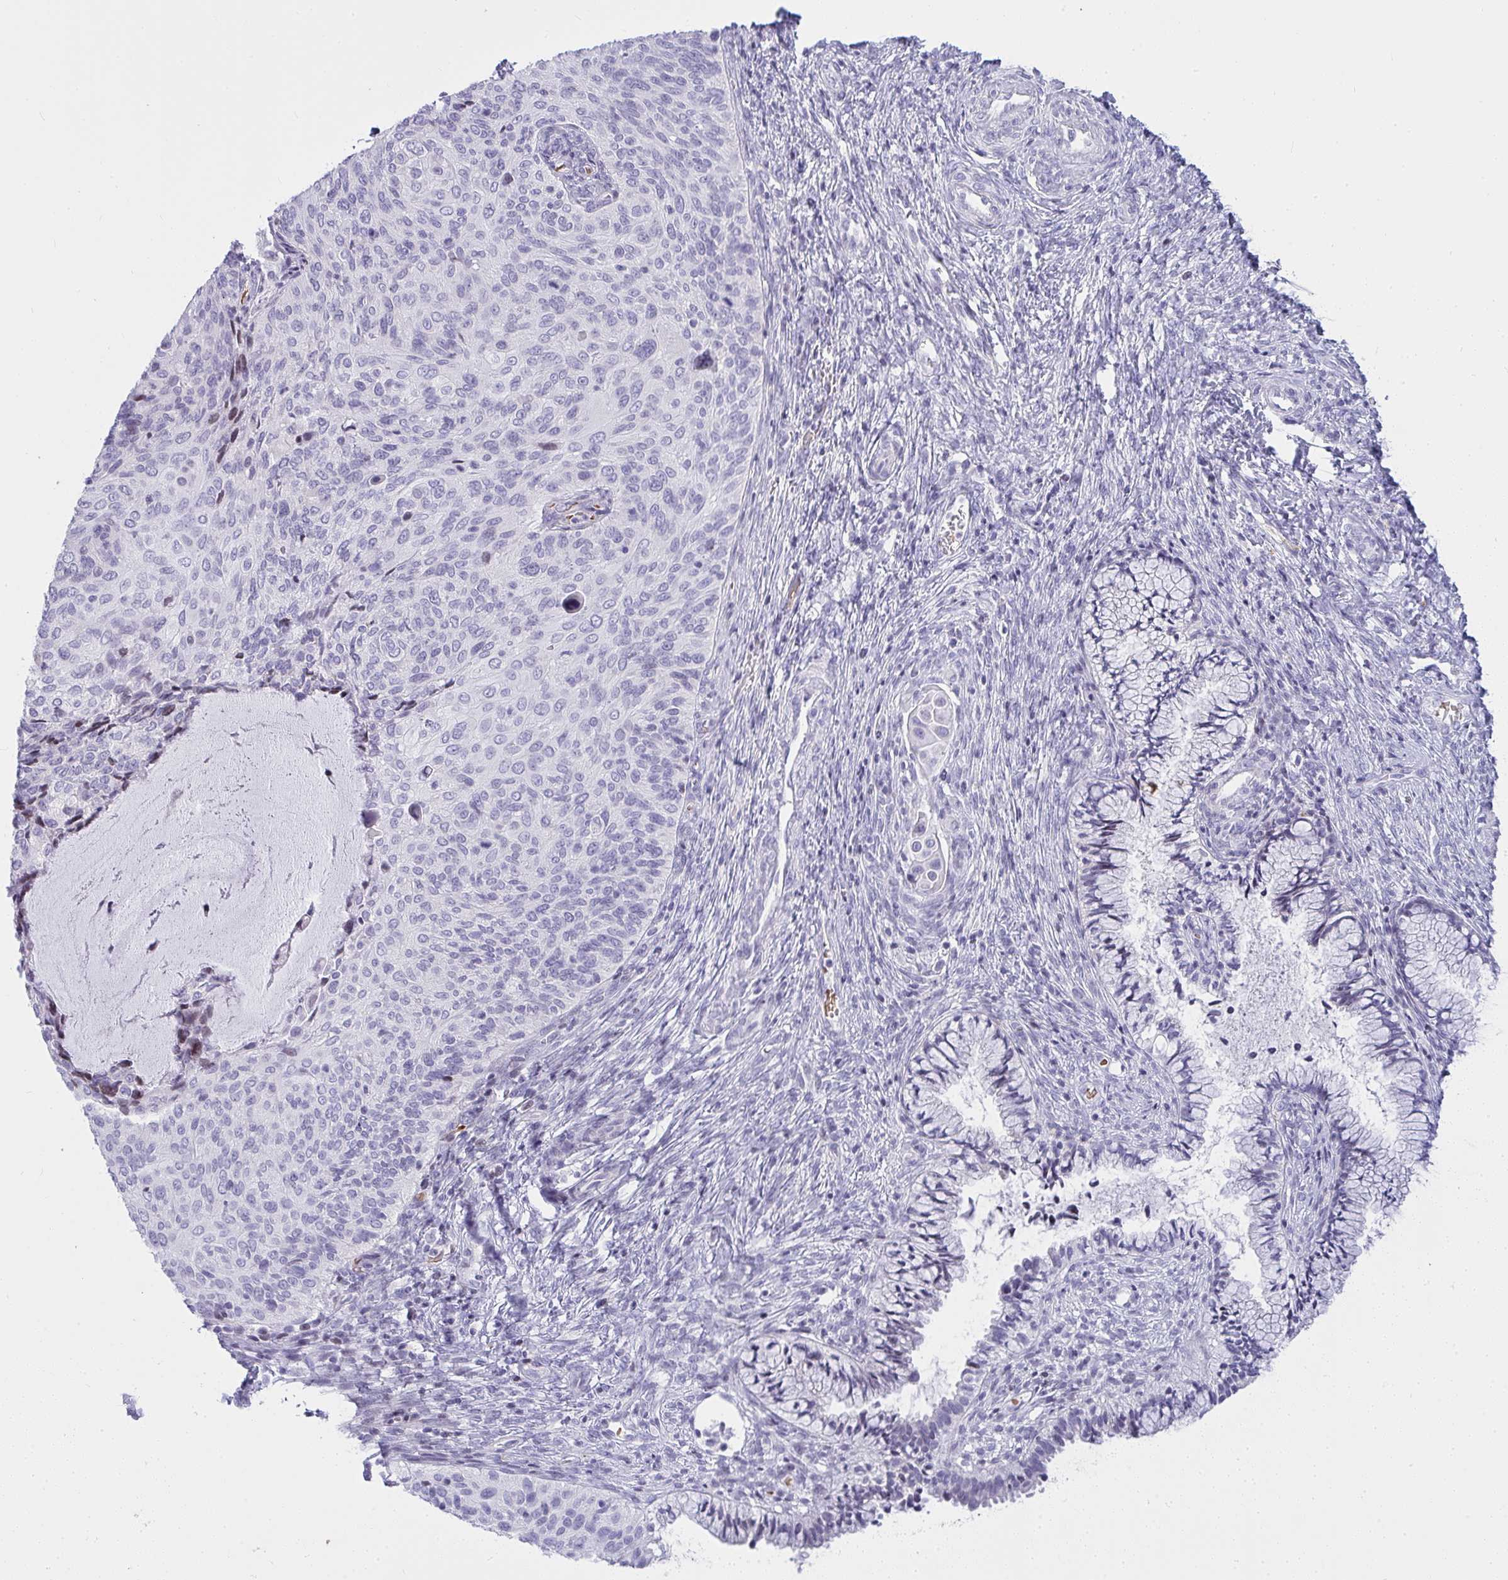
{"staining": {"intensity": "negative", "quantity": "none", "location": "none"}, "tissue": "cervical cancer", "cell_type": "Tumor cells", "image_type": "cancer", "snomed": [{"axis": "morphology", "description": "Squamous cell carcinoma, NOS"}, {"axis": "topography", "description": "Cervix"}], "caption": "High magnification brightfield microscopy of squamous cell carcinoma (cervical) stained with DAB (3,3'-diaminobenzidine) (brown) and counterstained with hematoxylin (blue): tumor cells show no significant positivity. (DAB (3,3'-diaminobenzidine) IHC with hematoxylin counter stain).", "gene": "ZNF182", "patient": {"sex": "female", "age": 49}}